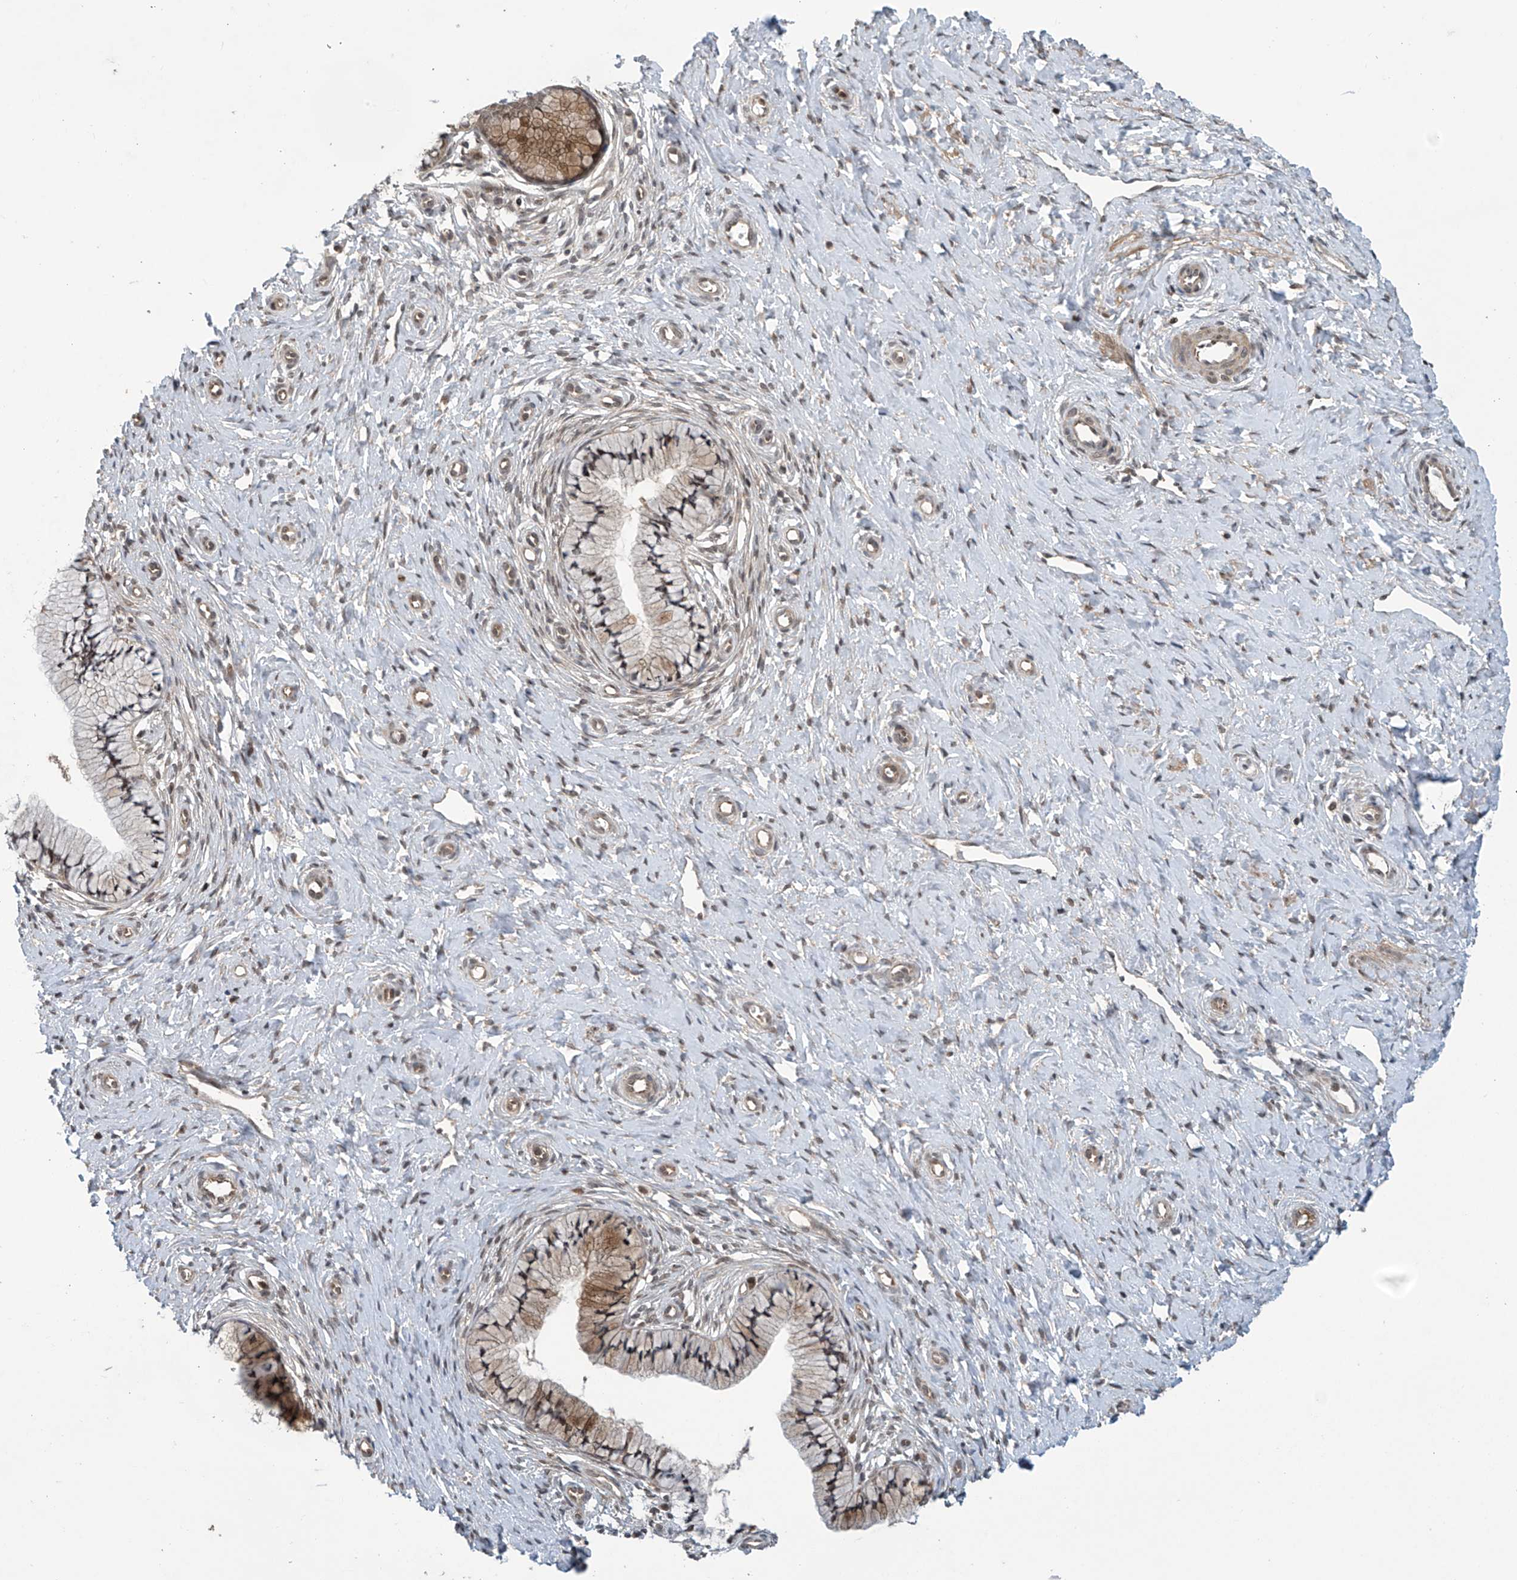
{"staining": {"intensity": "moderate", "quantity": ">75%", "location": "cytoplasmic/membranous,nuclear"}, "tissue": "cervix", "cell_type": "Glandular cells", "image_type": "normal", "snomed": [{"axis": "morphology", "description": "Normal tissue, NOS"}, {"axis": "topography", "description": "Cervix"}], "caption": "High-power microscopy captured an immunohistochemistry histopathology image of normal cervix, revealing moderate cytoplasmic/membranous,nuclear staining in approximately >75% of glandular cells.", "gene": "ABHD13", "patient": {"sex": "female", "age": 36}}